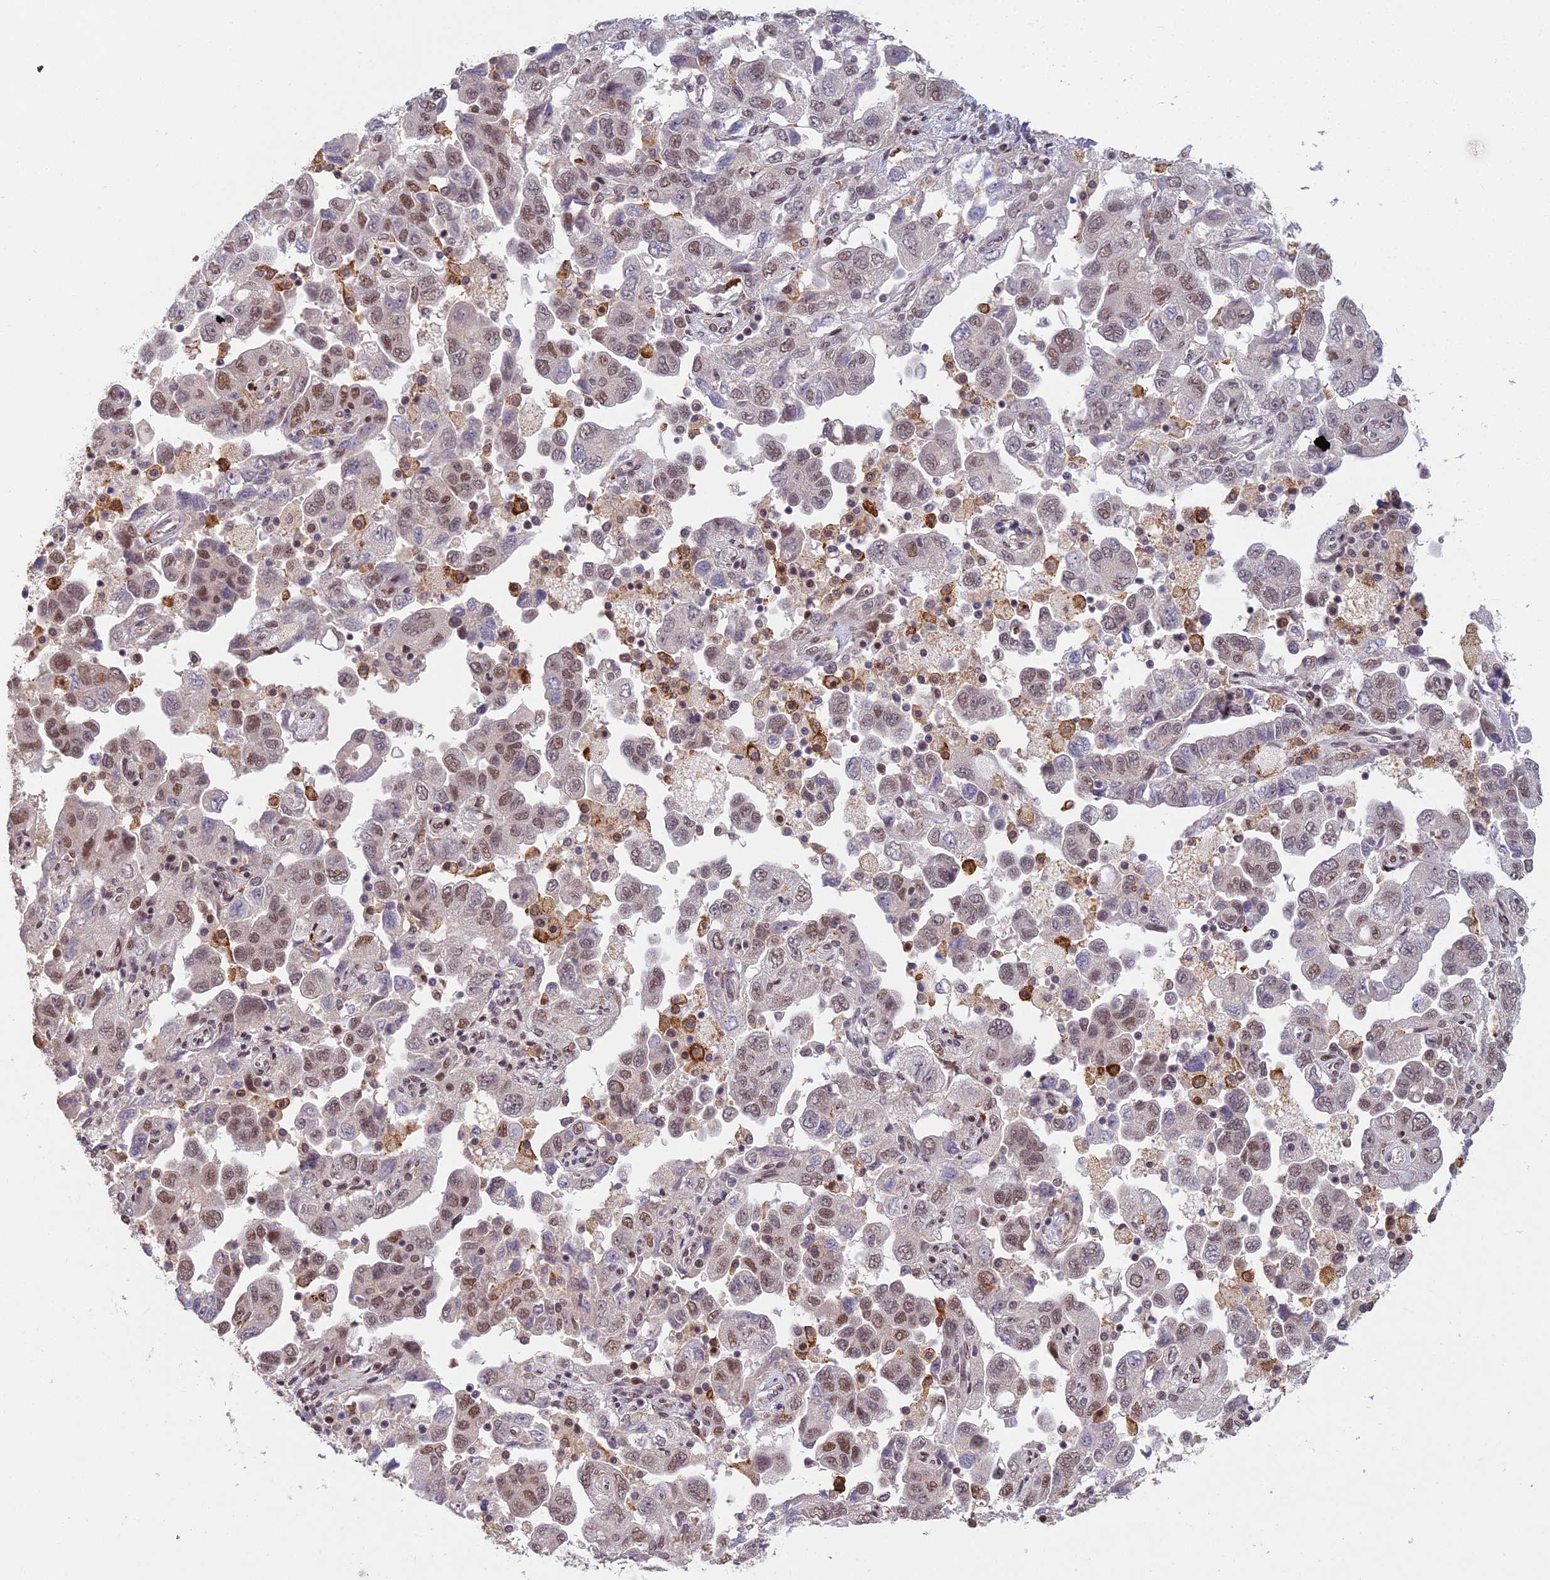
{"staining": {"intensity": "moderate", "quantity": "25%-75%", "location": "nuclear"}, "tissue": "ovarian cancer", "cell_type": "Tumor cells", "image_type": "cancer", "snomed": [{"axis": "morphology", "description": "Carcinoma, NOS"}, {"axis": "morphology", "description": "Cystadenocarcinoma, serous, NOS"}, {"axis": "topography", "description": "Ovary"}], "caption": "A brown stain highlights moderate nuclear staining of a protein in human ovarian cancer tumor cells.", "gene": "ABHD17A", "patient": {"sex": "female", "age": 69}}